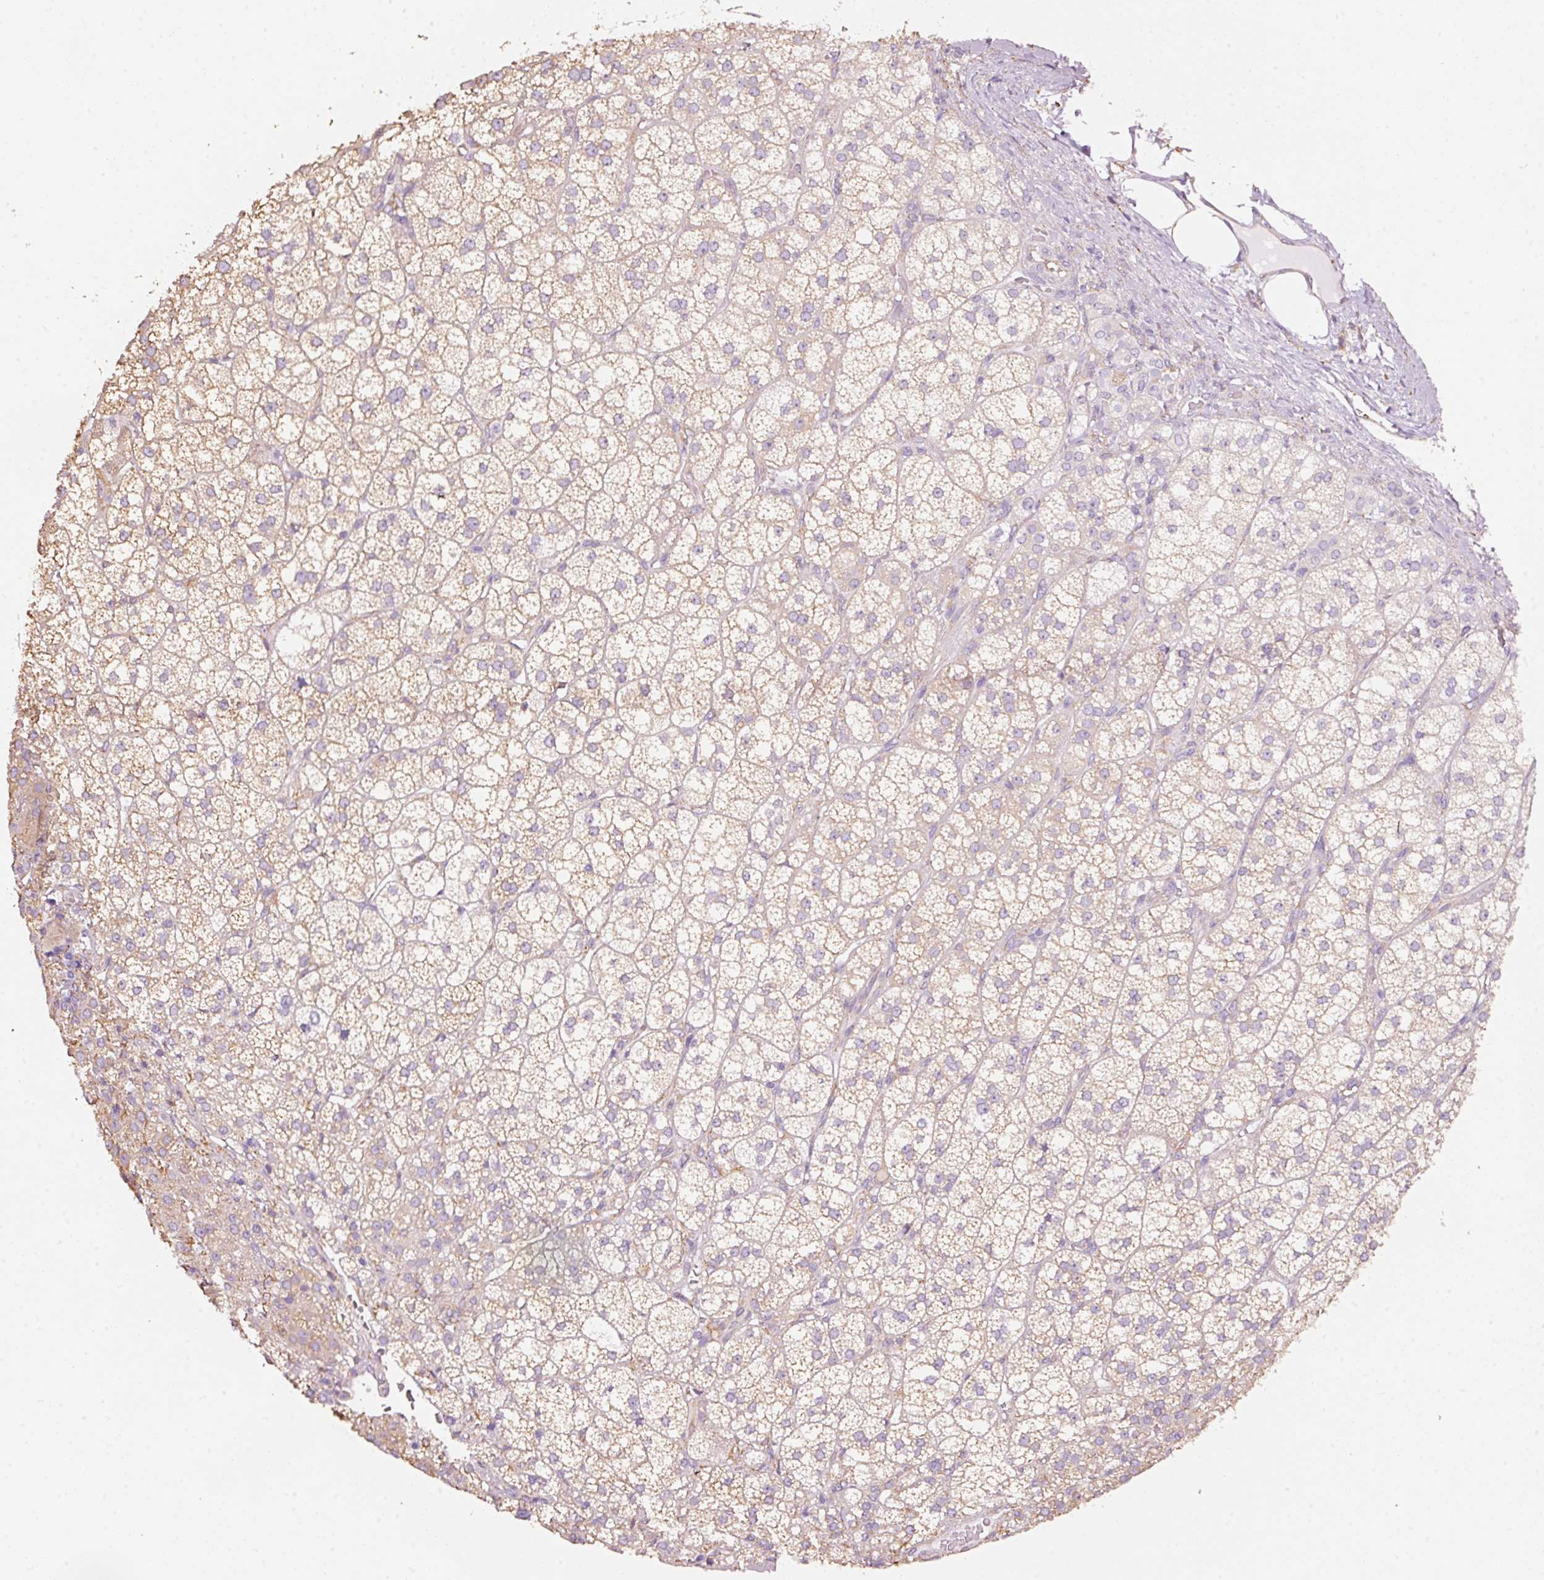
{"staining": {"intensity": "weak", "quantity": "25%-75%", "location": "cytoplasmic/membranous"}, "tissue": "adrenal gland", "cell_type": "Glandular cells", "image_type": "normal", "snomed": [{"axis": "morphology", "description": "Normal tissue, NOS"}, {"axis": "topography", "description": "Adrenal gland"}], "caption": "Immunohistochemistry of unremarkable human adrenal gland displays low levels of weak cytoplasmic/membranous expression in about 25%-75% of glandular cells. Using DAB (3,3'-diaminobenzidine) (brown) and hematoxylin (blue) stains, captured at high magnification using brightfield microscopy.", "gene": "GCG", "patient": {"sex": "female", "age": 60}}